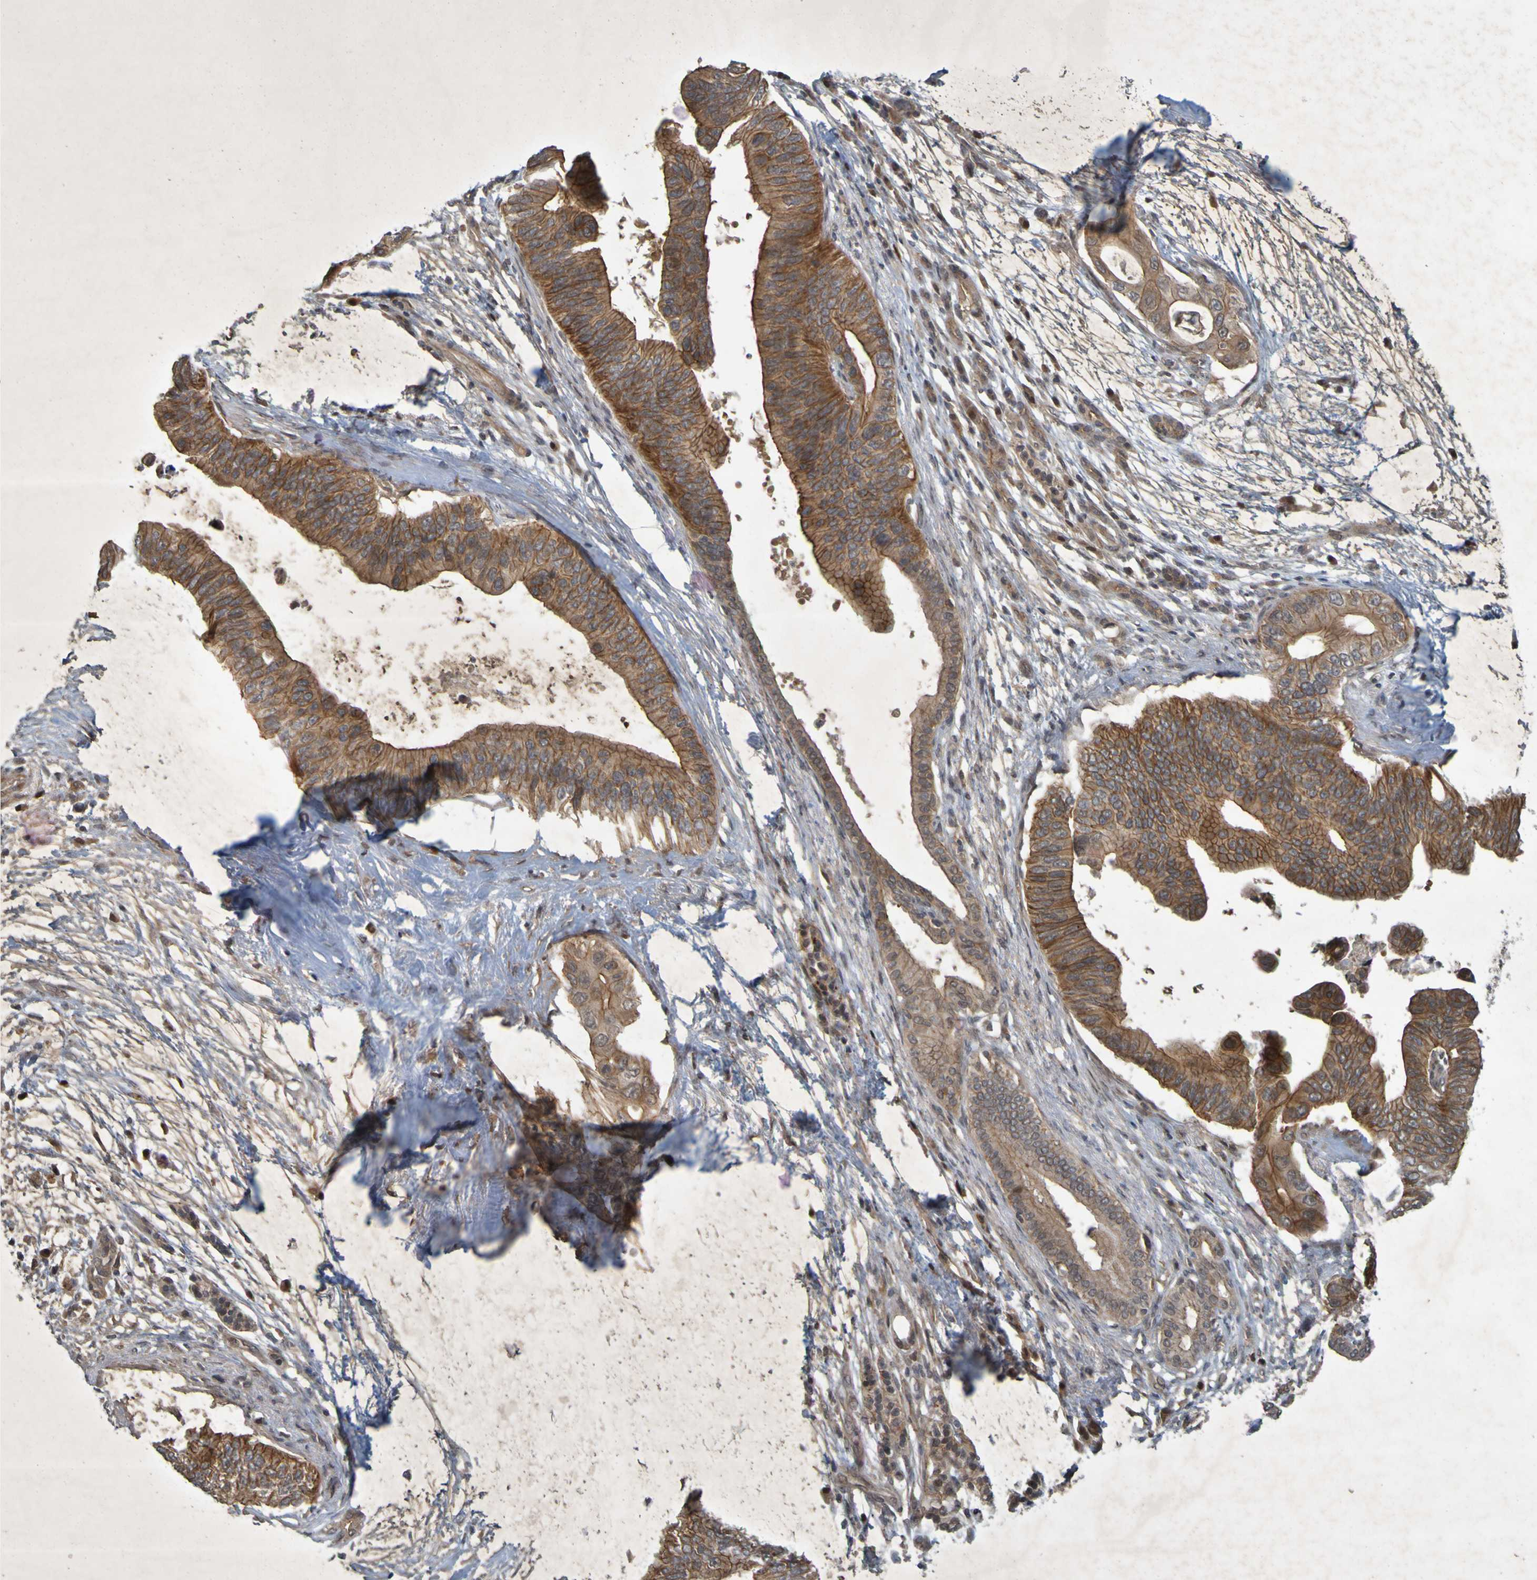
{"staining": {"intensity": "strong", "quantity": ">75%", "location": "cytoplasmic/membranous"}, "tissue": "pancreatic cancer", "cell_type": "Tumor cells", "image_type": "cancer", "snomed": [{"axis": "morphology", "description": "Adenocarcinoma, NOS"}, {"axis": "topography", "description": "Pancreas"}], "caption": "Strong cytoplasmic/membranous expression for a protein is appreciated in approximately >75% of tumor cells of adenocarcinoma (pancreatic) using immunohistochemistry.", "gene": "ARHGEF11", "patient": {"sex": "male", "age": 77}}